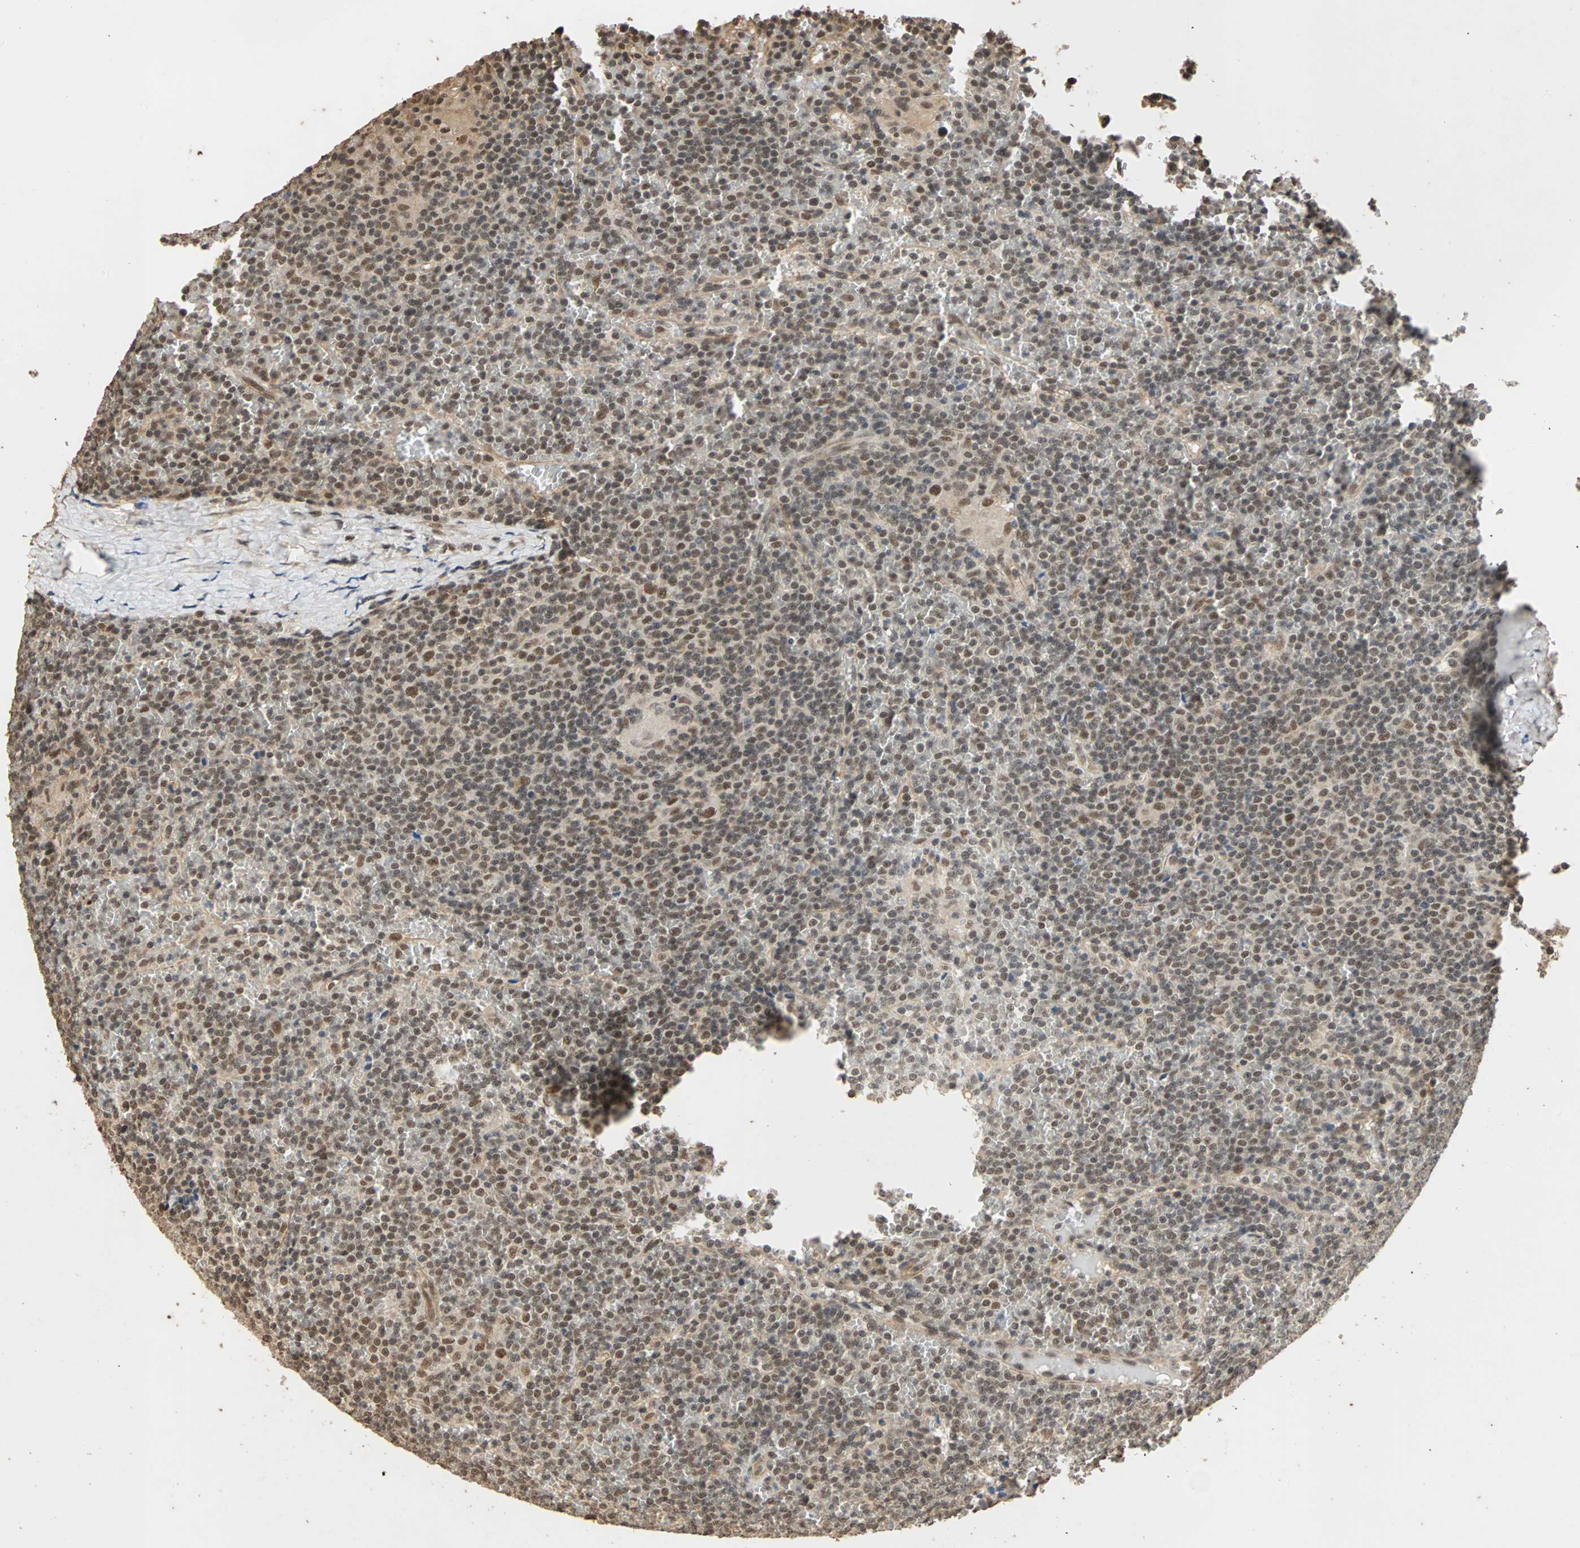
{"staining": {"intensity": "moderate", "quantity": ">75%", "location": "cytoplasmic/membranous,nuclear"}, "tissue": "lymphoma", "cell_type": "Tumor cells", "image_type": "cancer", "snomed": [{"axis": "morphology", "description": "Malignant lymphoma, non-Hodgkin's type, Low grade"}, {"axis": "topography", "description": "Spleen"}], "caption": "Protein expression analysis of human lymphoma reveals moderate cytoplasmic/membranous and nuclear expression in approximately >75% of tumor cells. The staining is performed using DAB (3,3'-diaminobenzidine) brown chromogen to label protein expression. The nuclei are counter-stained blue using hematoxylin.", "gene": "CDC5L", "patient": {"sex": "female", "age": 19}}